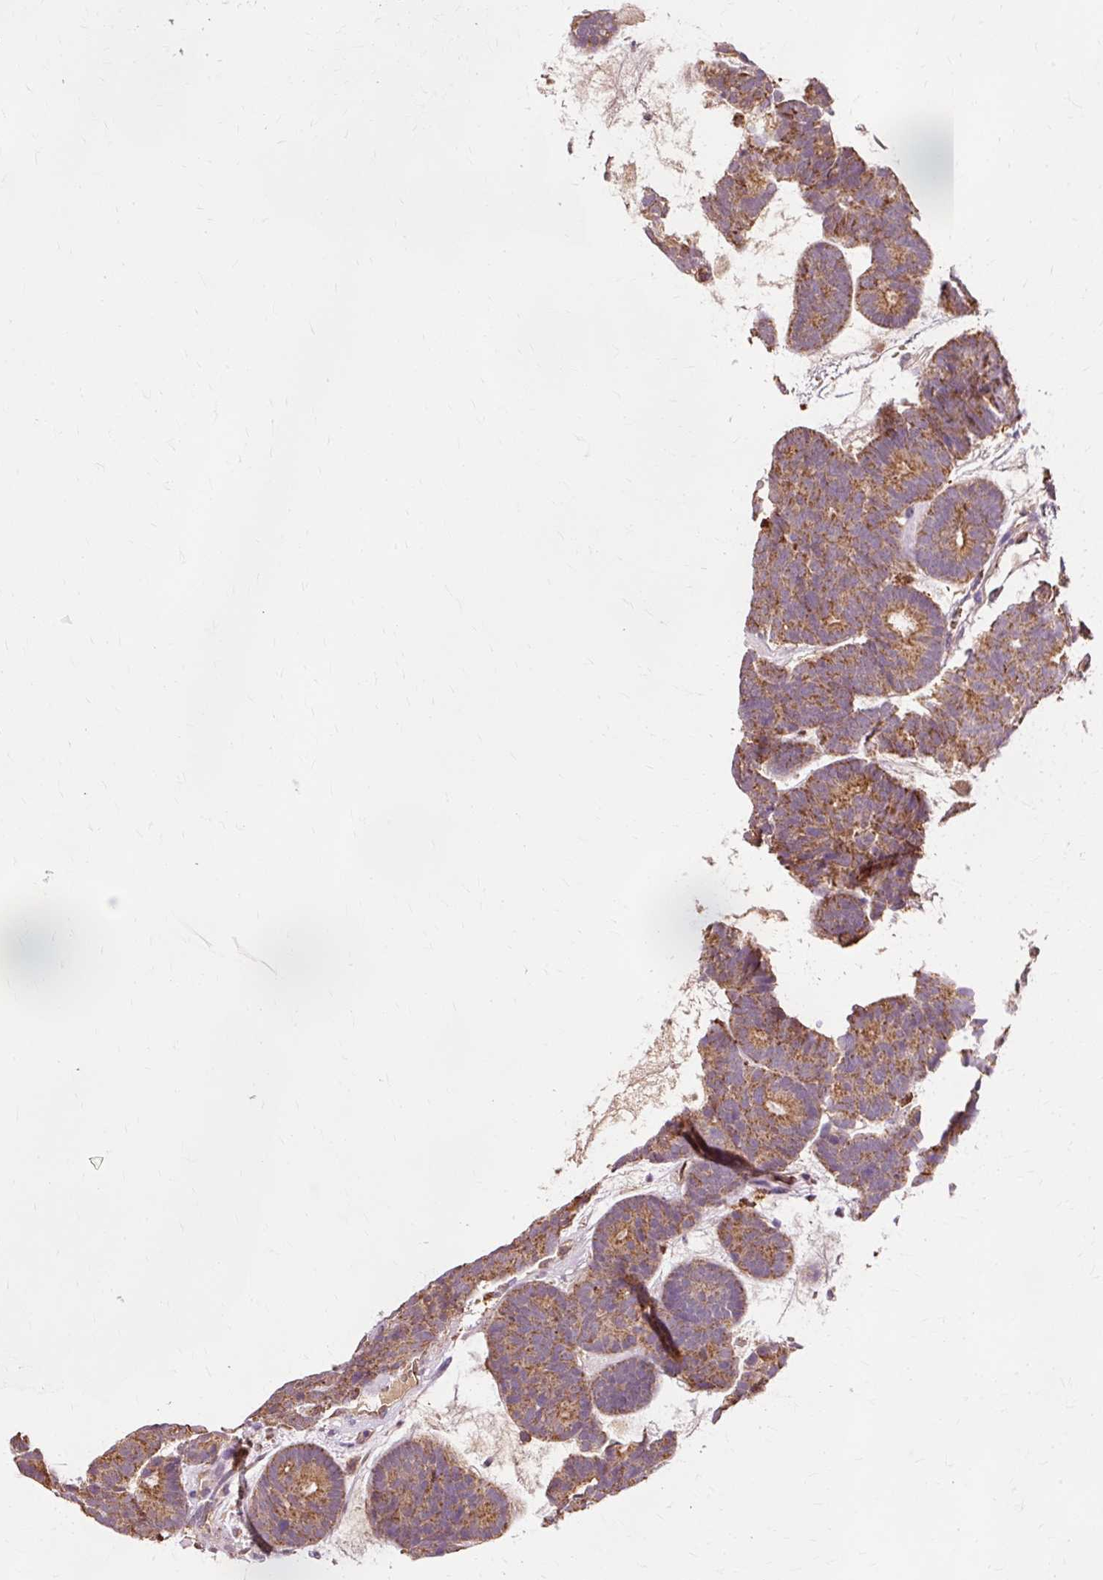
{"staining": {"intensity": "moderate", "quantity": ">75%", "location": "cytoplasmic/membranous"}, "tissue": "head and neck cancer", "cell_type": "Tumor cells", "image_type": "cancer", "snomed": [{"axis": "morphology", "description": "Adenocarcinoma, NOS"}, {"axis": "topography", "description": "Head-Neck"}], "caption": "There is medium levels of moderate cytoplasmic/membranous staining in tumor cells of adenocarcinoma (head and neck), as demonstrated by immunohistochemical staining (brown color).", "gene": "GPX1", "patient": {"sex": "female", "age": 81}}